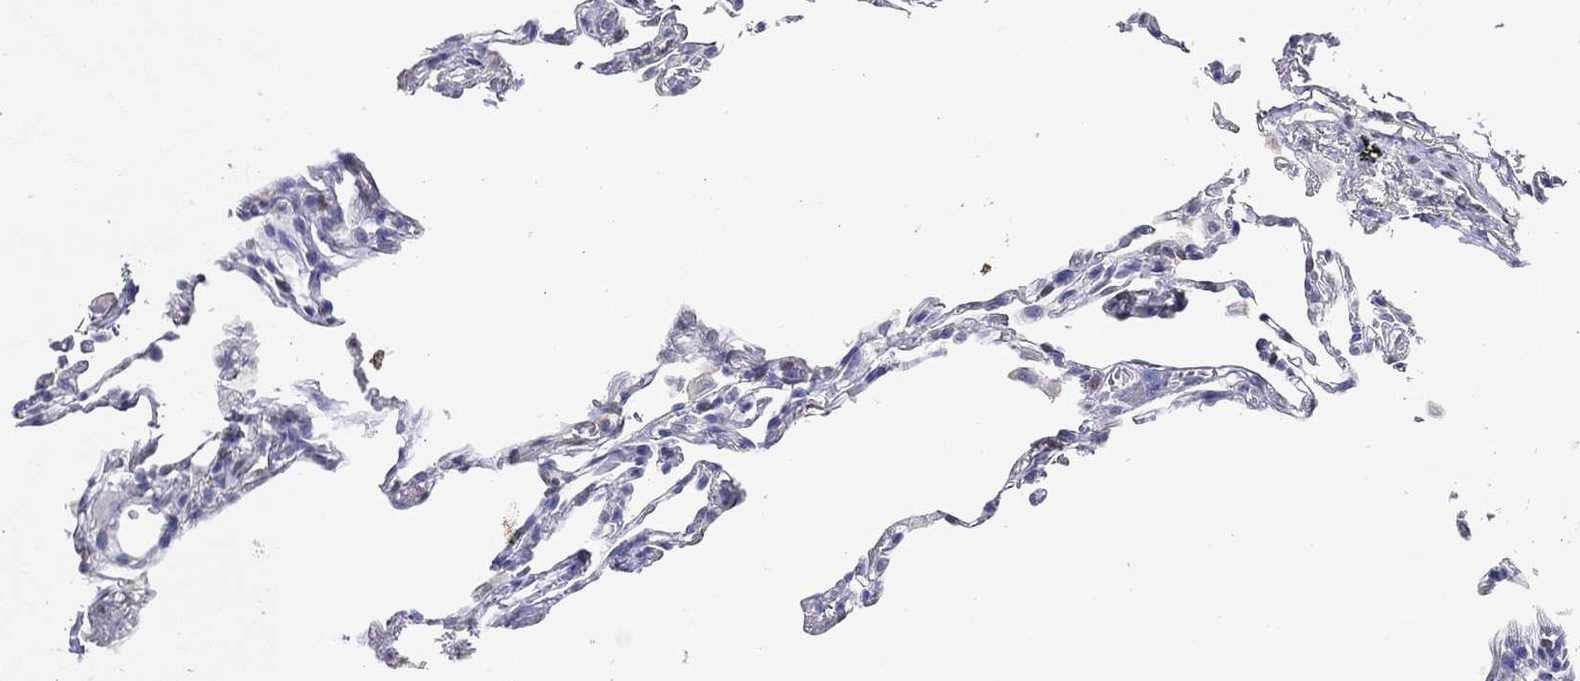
{"staining": {"intensity": "weak", "quantity": "<25%", "location": "nuclear"}, "tissue": "lung", "cell_type": "Alveolar cells", "image_type": "normal", "snomed": [{"axis": "morphology", "description": "Normal tissue, NOS"}, {"axis": "topography", "description": "Lung"}], "caption": "DAB immunohistochemical staining of normal lung reveals no significant positivity in alveolar cells.", "gene": "FGF2", "patient": {"sex": "female", "age": 57}}